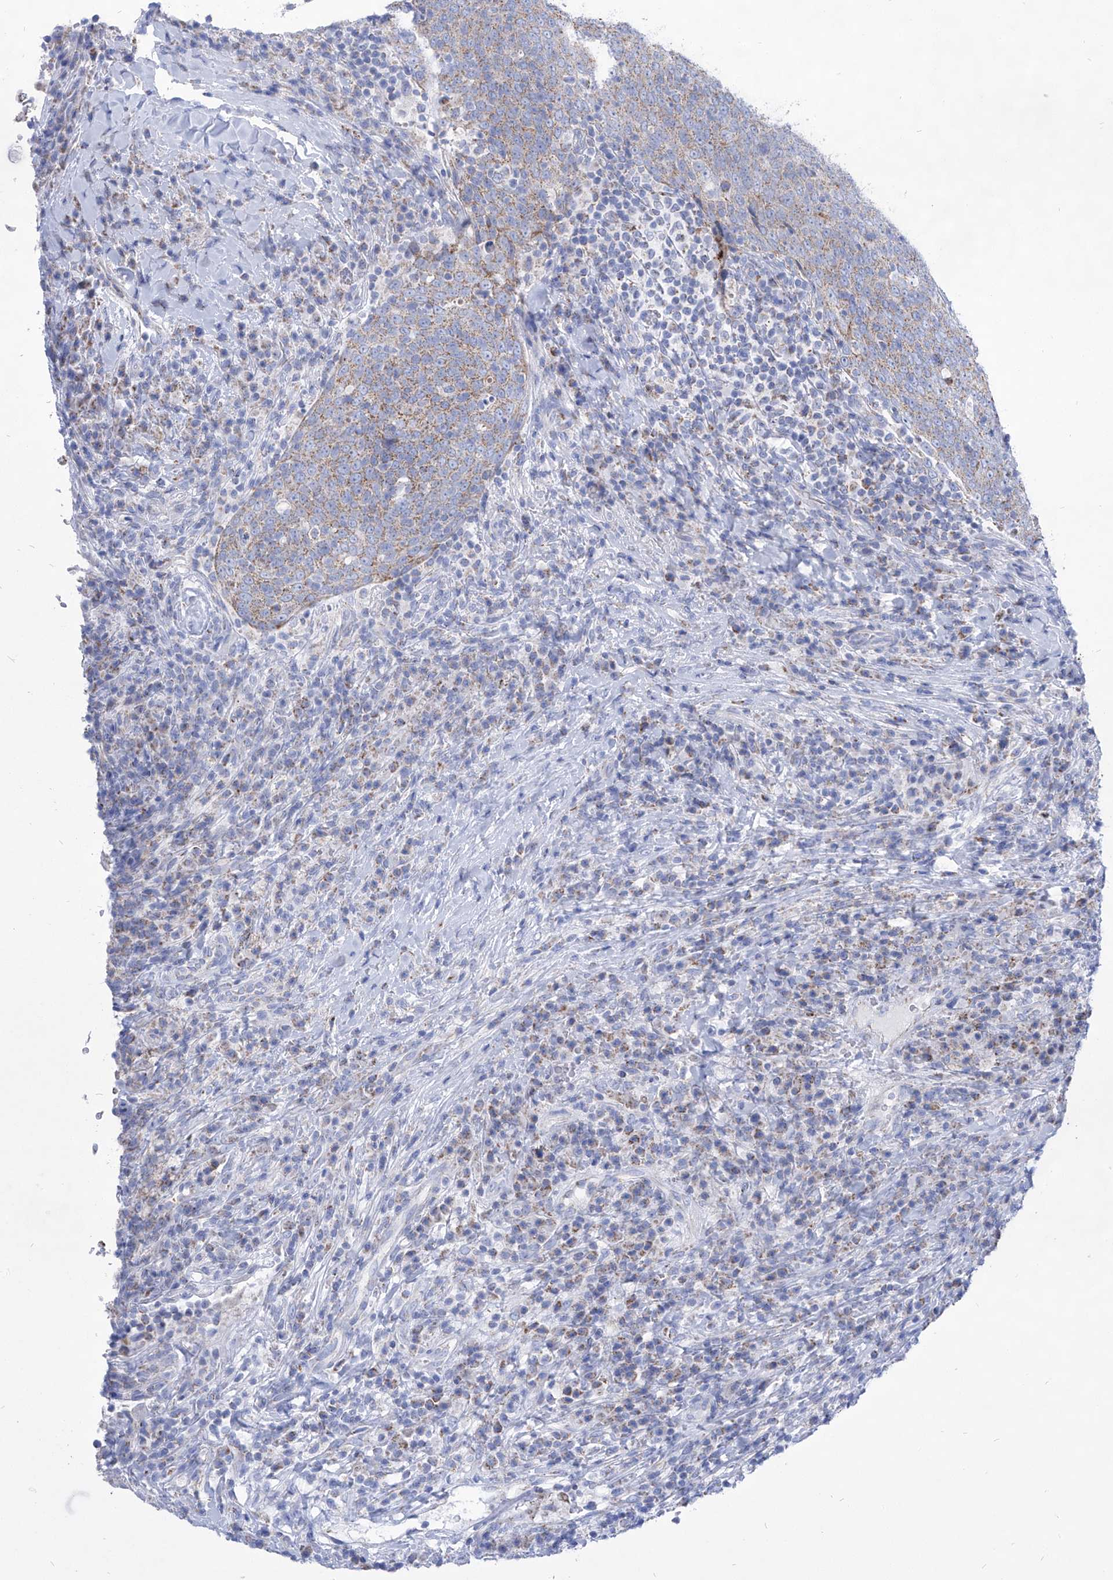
{"staining": {"intensity": "weak", "quantity": "25%-75%", "location": "cytoplasmic/membranous"}, "tissue": "head and neck cancer", "cell_type": "Tumor cells", "image_type": "cancer", "snomed": [{"axis": "morphology", "description": "Squamous cell carcinoma, NOS"}, {"axis": "morphology", "description": "Squamous cell carcinoma, metastatic, NOS"}, {"axis": "topography", "description": "Lymph node"}, {"axis": "topography", "description": "Head-Neck"}], "caption": "Squamous cell carcinoma (head and neck) tissue displays weak cytoplasmic/membranous positivity in approximately 25%-75% of tumor cells (Brightfield microscopy of DAB IHC at high magnification).", "gene": "COQ3", "patient": {"sex": "male", "age": 62}}